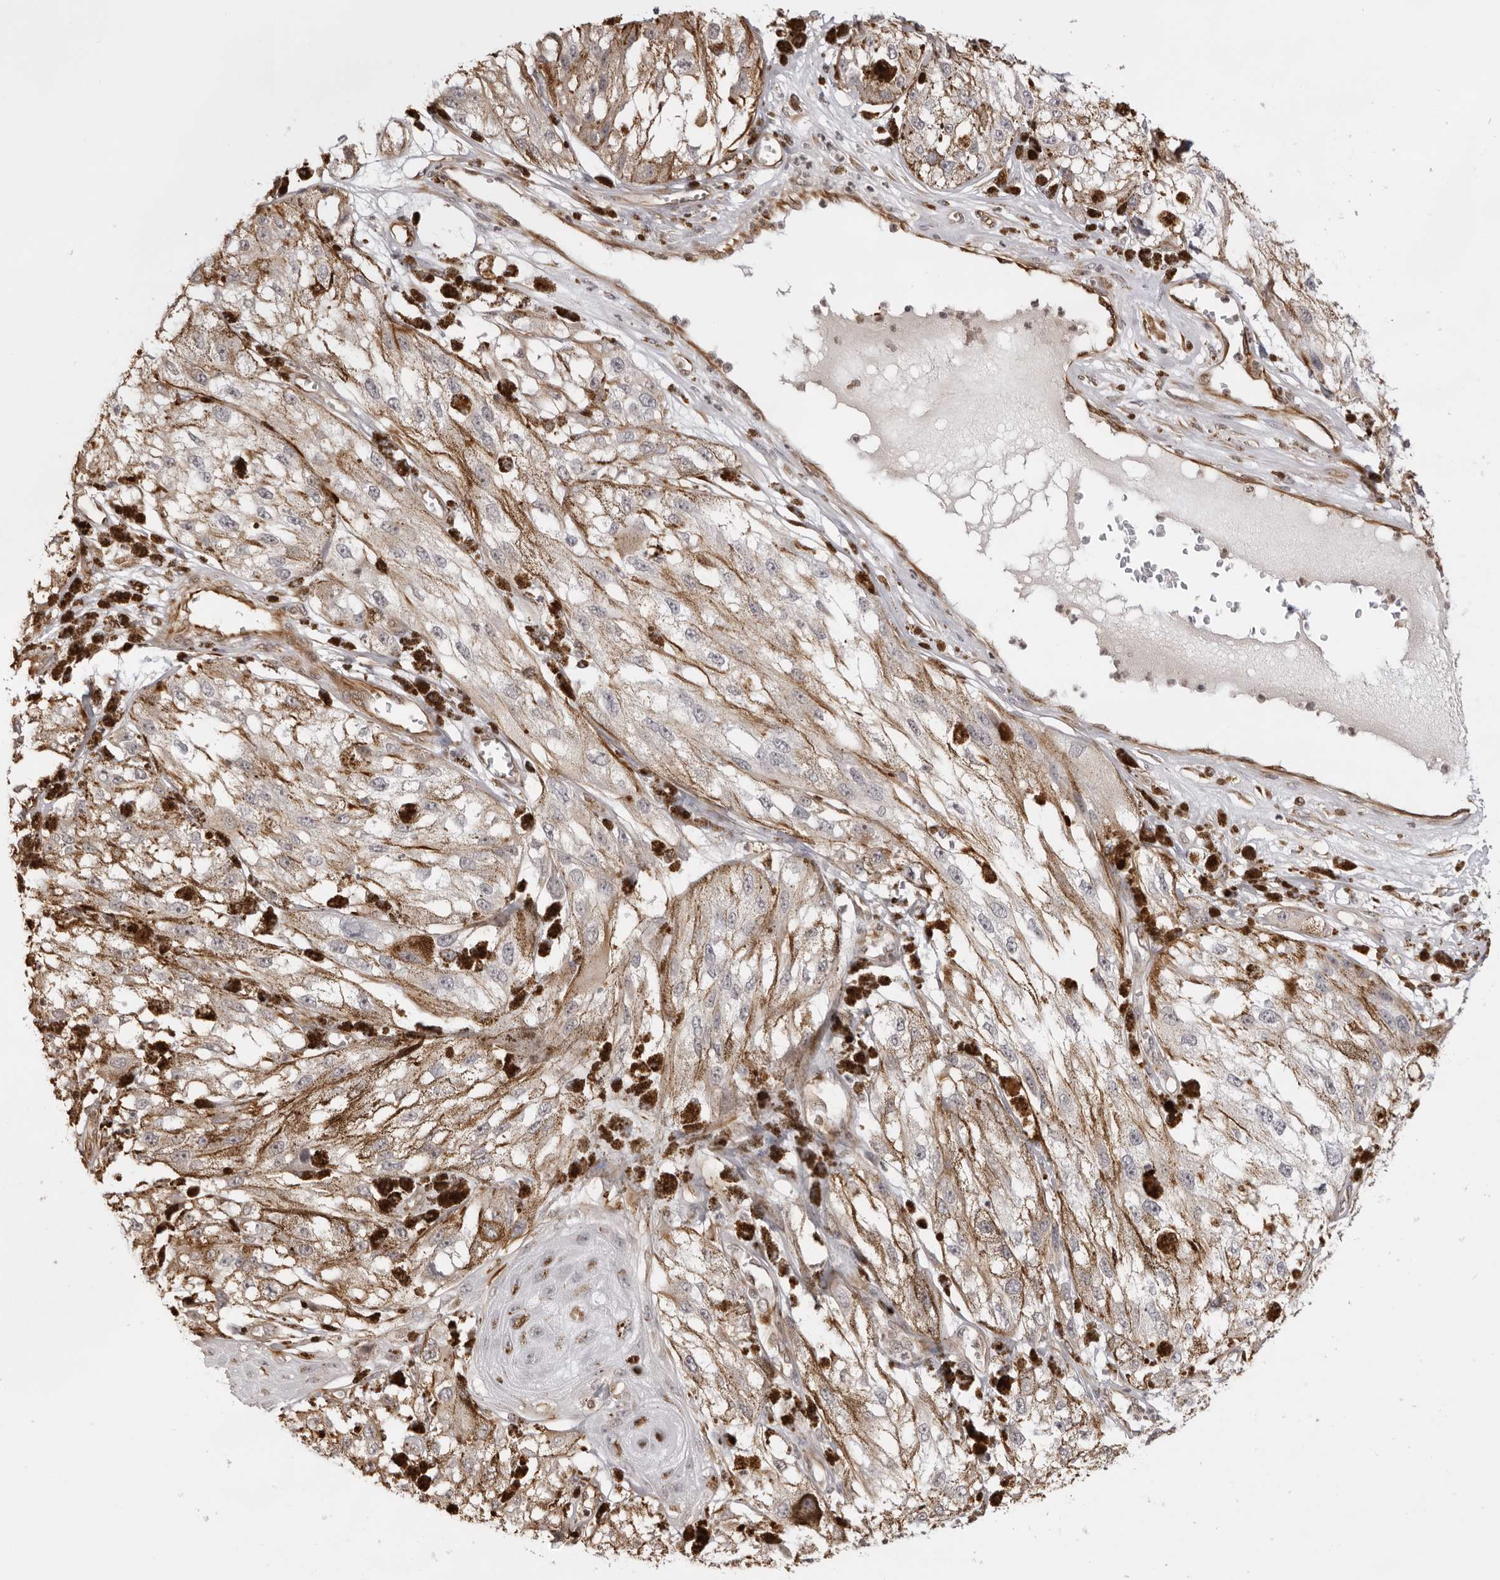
{"staining": {"intensity": "weak", "quantity": ">75%", "location": "cytoplasmic/membranous"}, "tissue": "melanoma", "cell_type": "Tumor cells", "image_type": "cancer", "snomed": [{"axis": "morphology", "description": "Malignant melanoma, NOS"}, {"axis": "topography", "description": "Skin"}], "caption": "The immunohistochemical stain labels weak cytoplasmic/membranous positivity in tumor cells of malignant melanoma tissue. Using DAB (brown) and hematoxylin (blue) stains, captured at high magnification using brightfield microscopy.", "gene": "DYNLT5", "patient": {"sex": "male", "age": 88}}